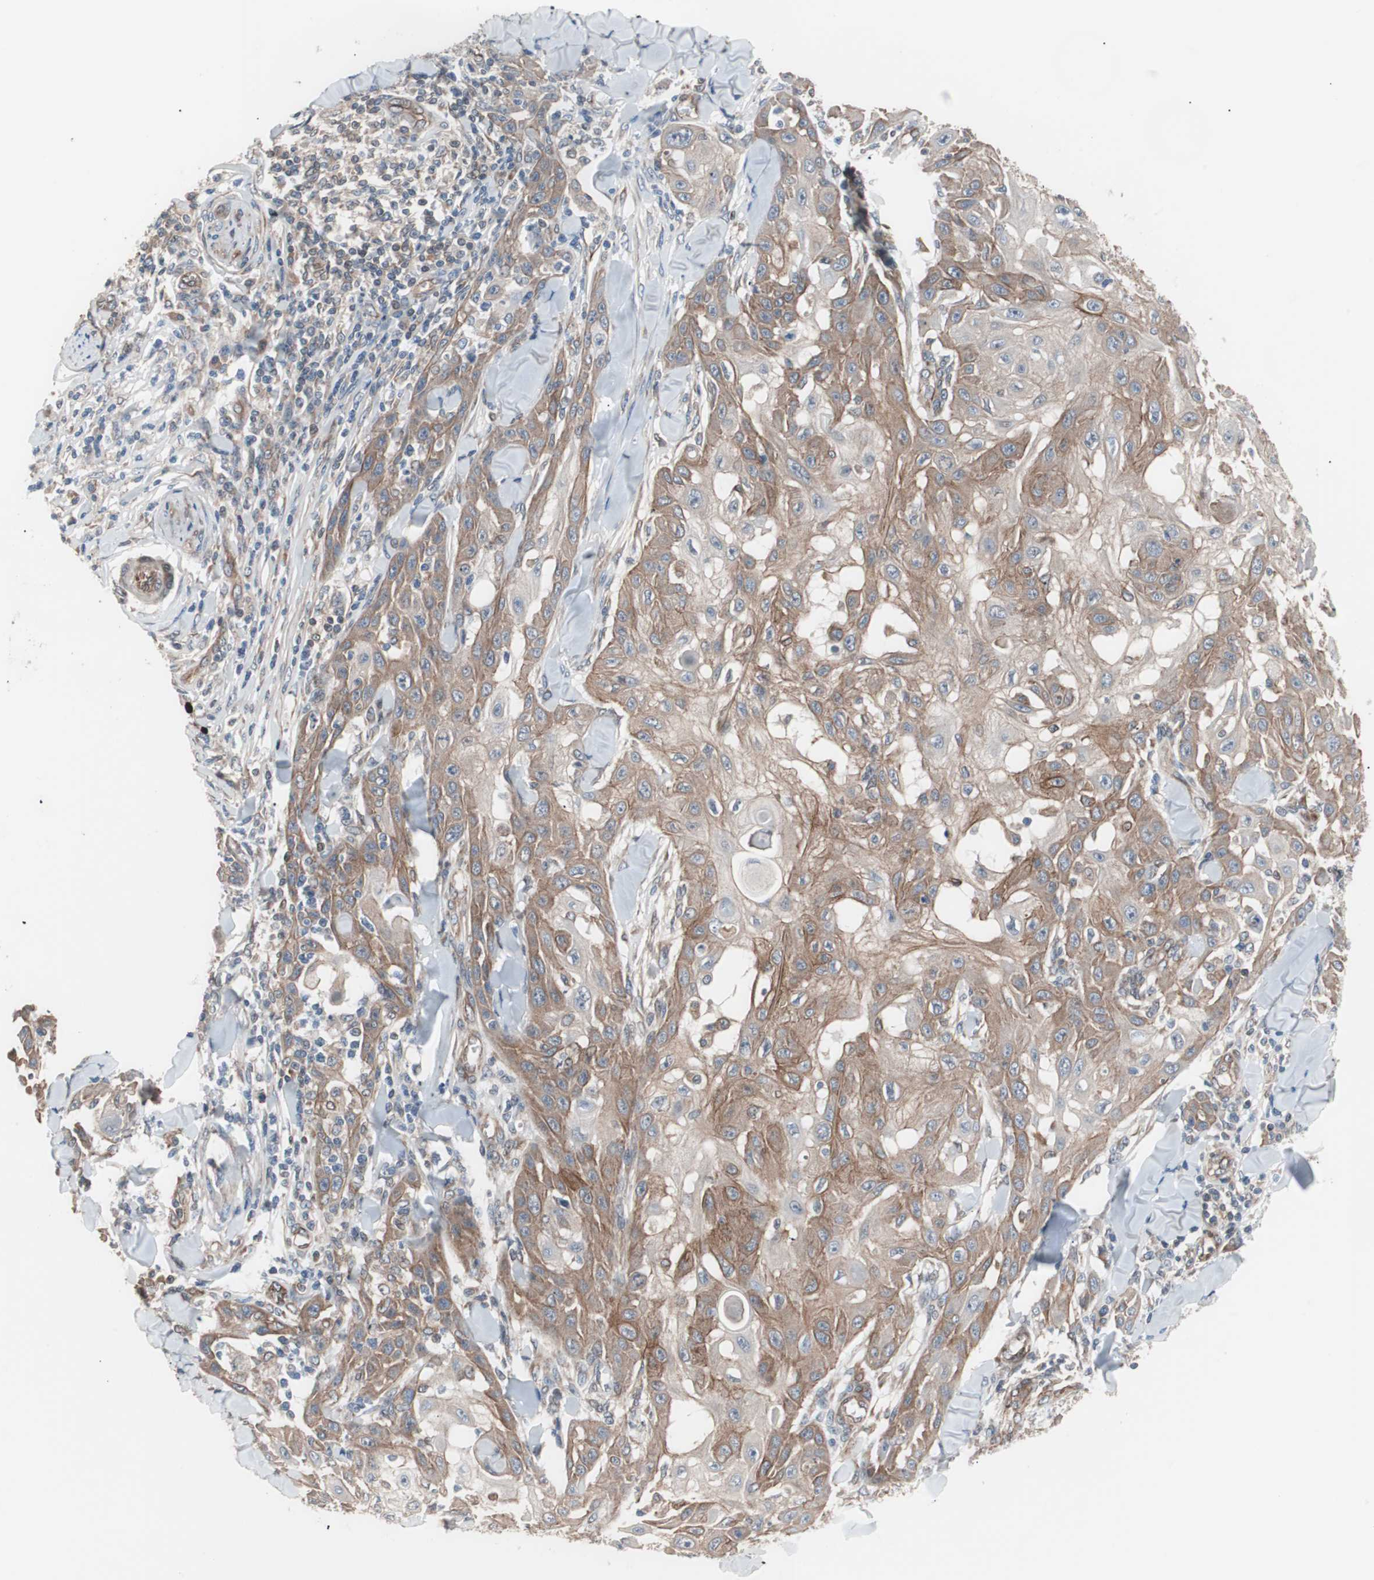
{"staining": {"intensity": "moderate", "quantity": ">75%", "location": "cytoplasmic/membranous"}, "tissue": "skin cancer", "cell_type": "Tumor cells", "image_type": "cancer", "snomed": [{"axis": "morphology", "description": "Squamous cell carcinoma, NOS"}, {"axis": "topography", "description": "Skin"}], "caption": "A histopathology image of skin cancer (squamous cell carcinoma) stained for a protein displays moderate cytoplasmic/membranous brown staining in tumor cells. (Stains: DAB (3,3'-diaminobenzidine) in brown, nuclei in blue, Microscopy: brightfield microscopy at high magnification).", "gene": "SMG1", "patient": {"sex": "male", "age": 24}}